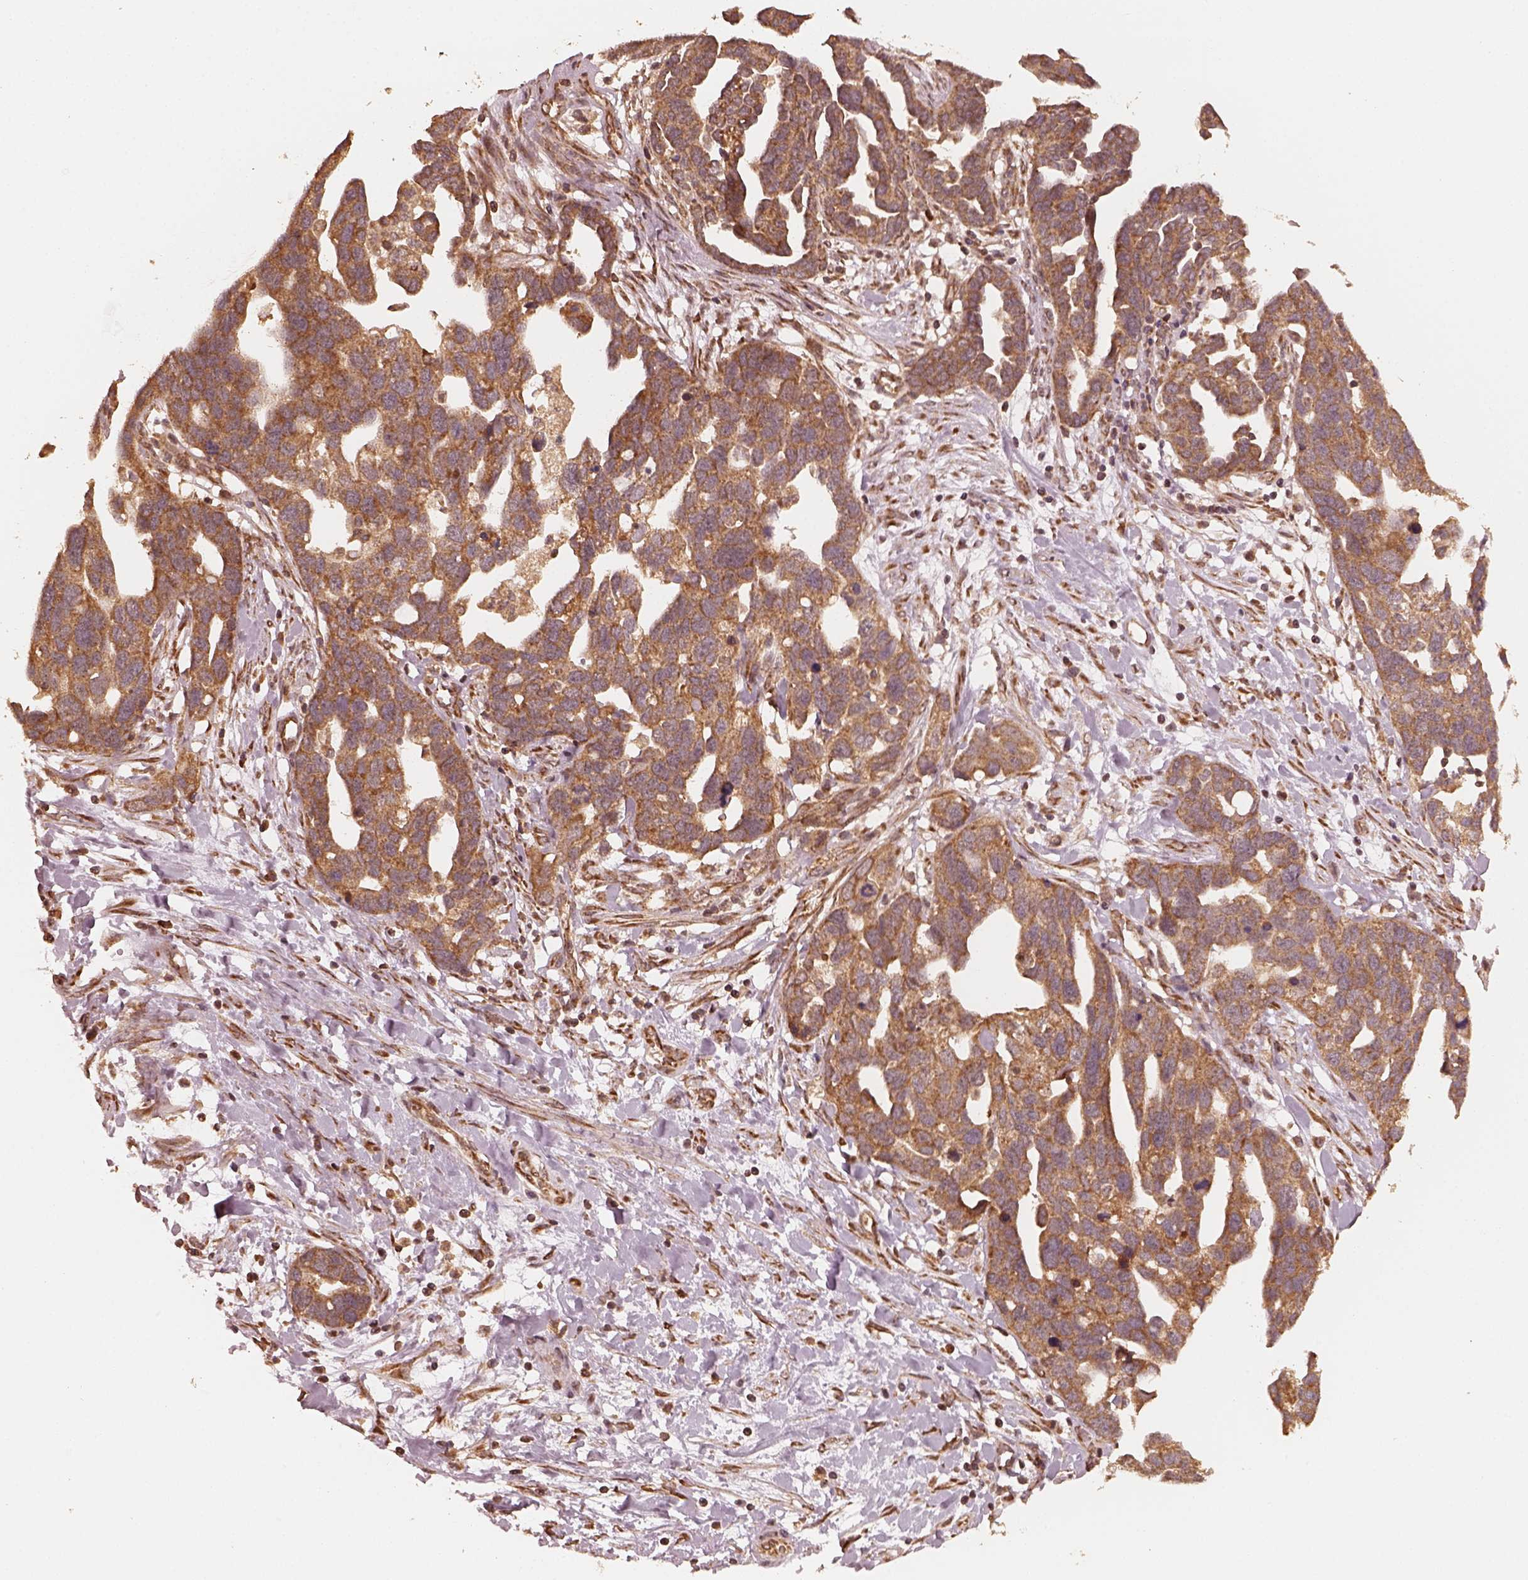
{"staining": {"intensity": "moderate", "quantity": ">75%", "location": "cytoplasmic/membranous"}, "tissue": "ovarian cancer", "cell_type": "Tumor cells", "image_type": "cancer", "snomed": [{"axis": "morphology", "description": "Cystadenocarcinoma, serous, NOS"}, {"axis": "topography", "description": "Ovary"}], "caption": "Human ovarian serous cystadenocarcinoma stained with a brown dye exhibits moderate cytoplasmic/membranous positive positivity in about >75% of tumor cells.", "gene": "DNAJC25", "patient": {"sex": "female", "age": 54}}